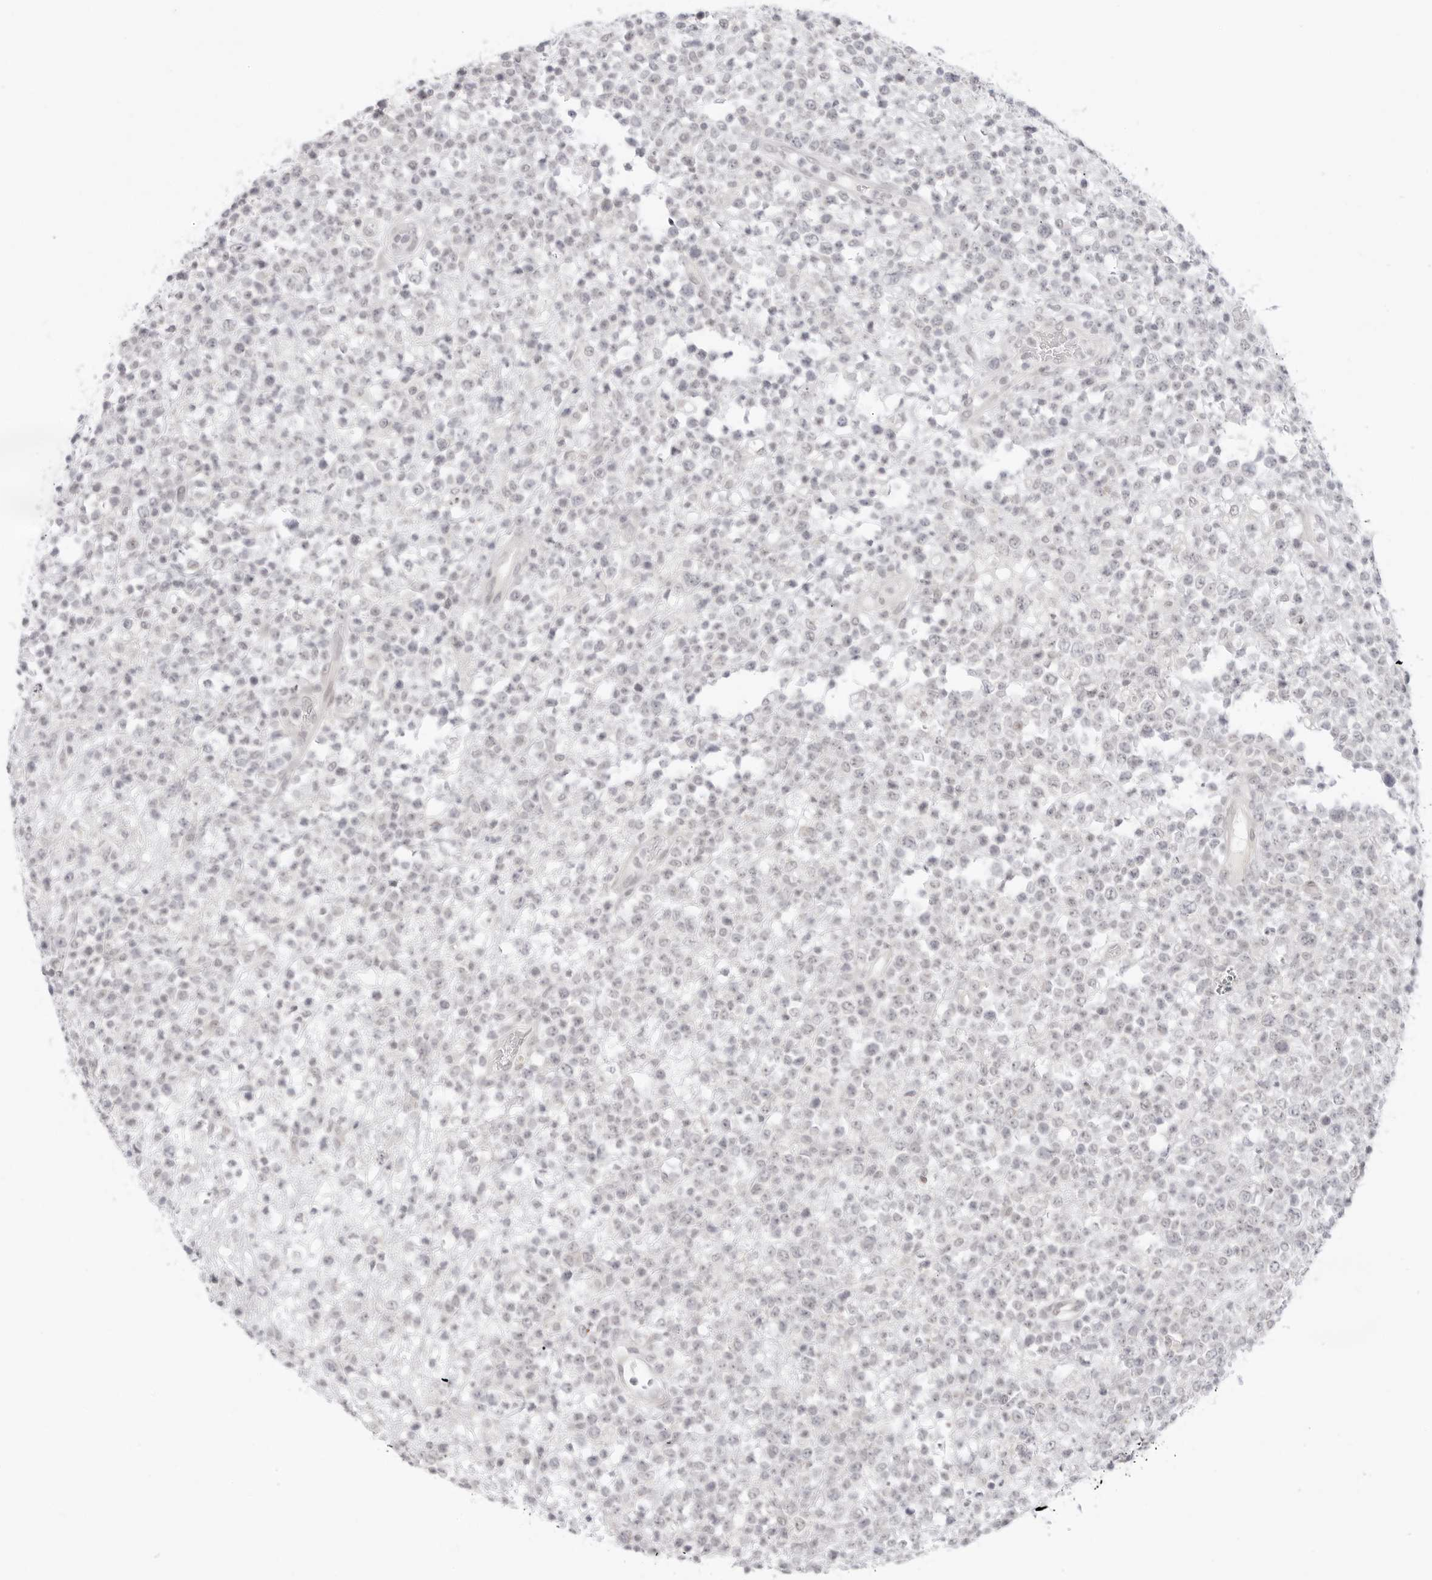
{"staining": {"intensity": "weak", "quantity": "<25%", "location": "nuclear"}, "tissue": "lymphoma", "cell_type": "Tumor cells", "image_type": "cancer", "snomed": [{"axis": "morphology", "description": "Malignant lymphoma, non-Hodgkin's type, High grade"}, {"axis": "topography", "description": "Colon"}], "caption": "Protein analysis of malignant lymphoma, non-Hodgkin's type (high-grade) exhibits no significant positivity in tumor cells. The staining was performed using DAB to visualize the protein expression in brown, while the nuclei were stained in blue with hematoxylin (Magnification: 20x).", "gene": "MED18", "patient": {"sex": "female", "age": 53}}